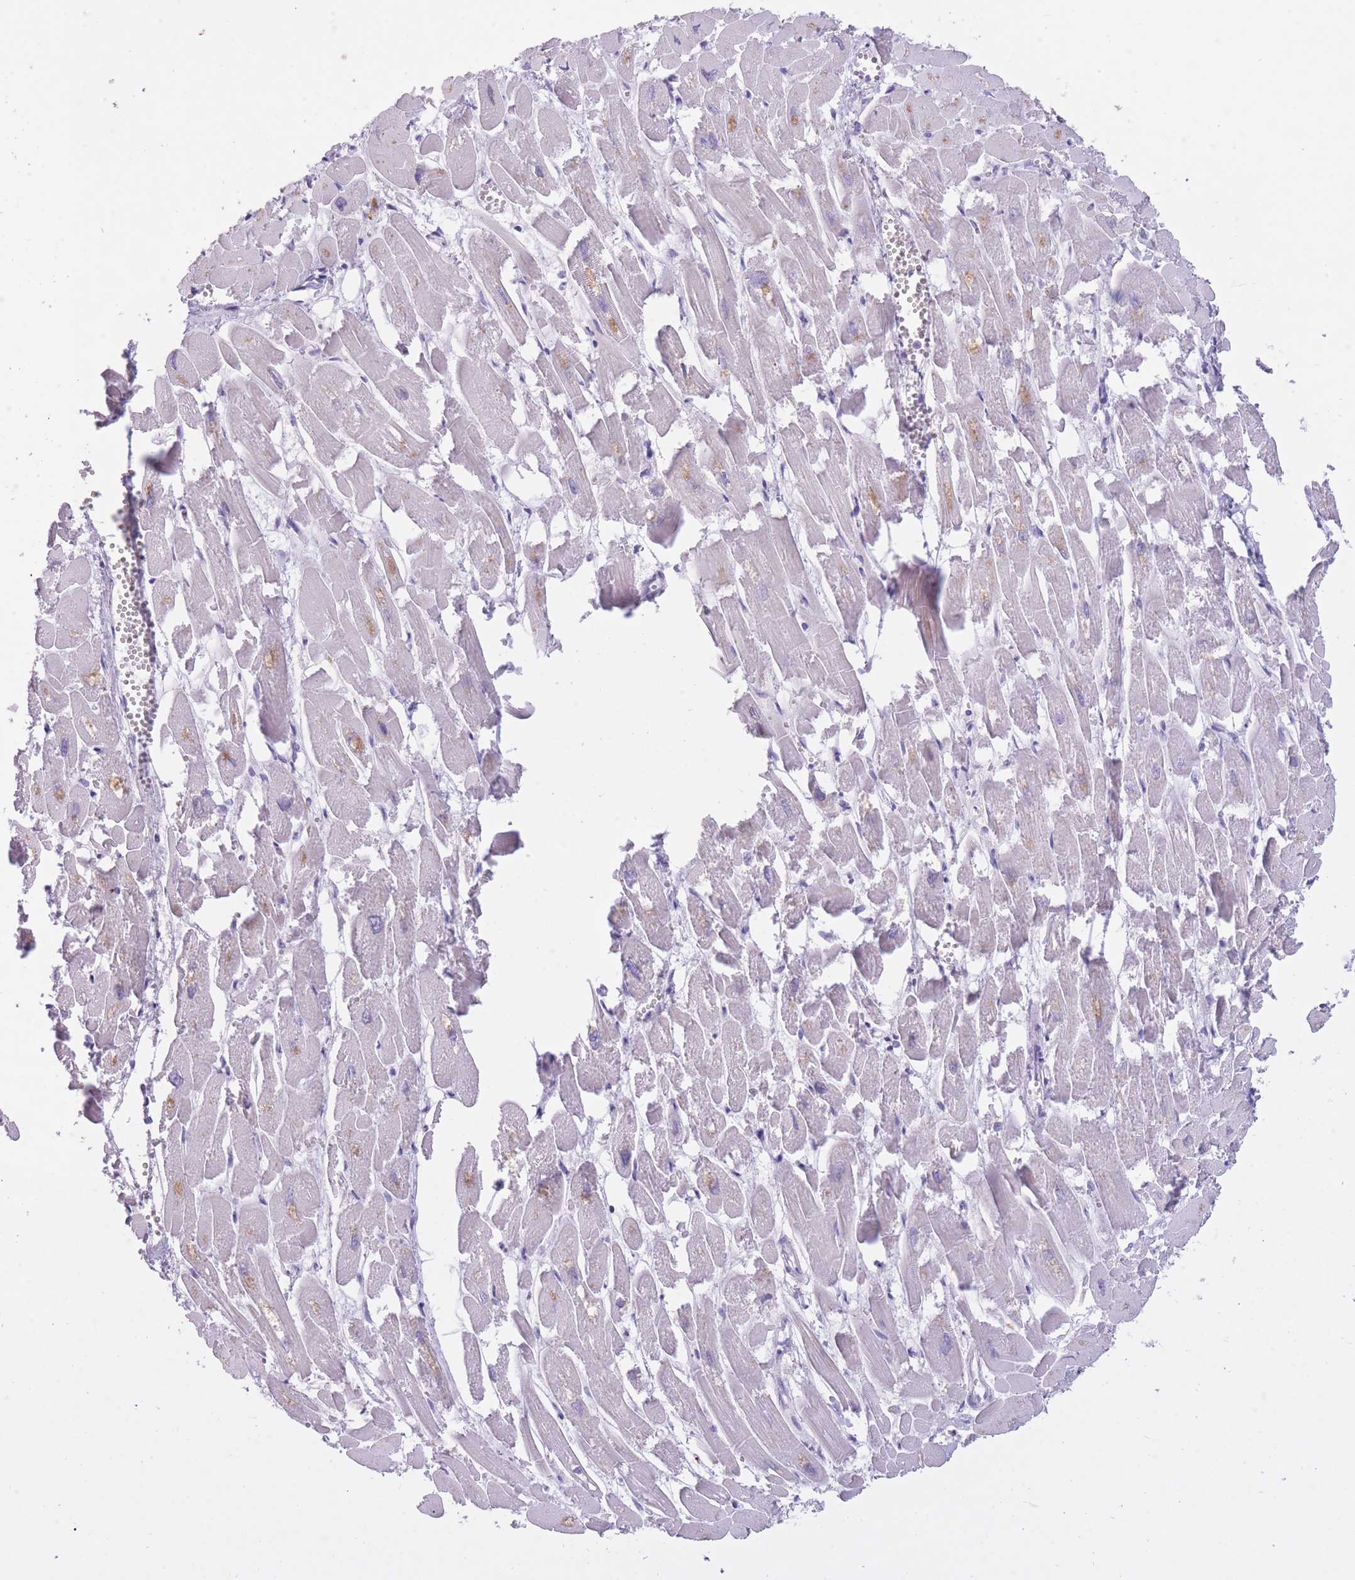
{"staining": {"intensity": "weak", "quantity": "<25%", "location": "cytoplasmic/membranous"}, "tissue": "heart muscle", "cell_type": "Cardiomyocytes", "image_type": "normal", "snomed": [{"axis": "morphology", "description": "Normal tissue, NOS"}, {"axis": "topography", "description": "Heart"}], "caption": "The immunohistochemistry micrograph has no significant staining in cardiomyocytes of heart muscle. (Immunohistochemistry (ihc), brightfield microscopy, high magnification).", "gene": "WDR70", "patient": {"sex": "male", "age": 54}}